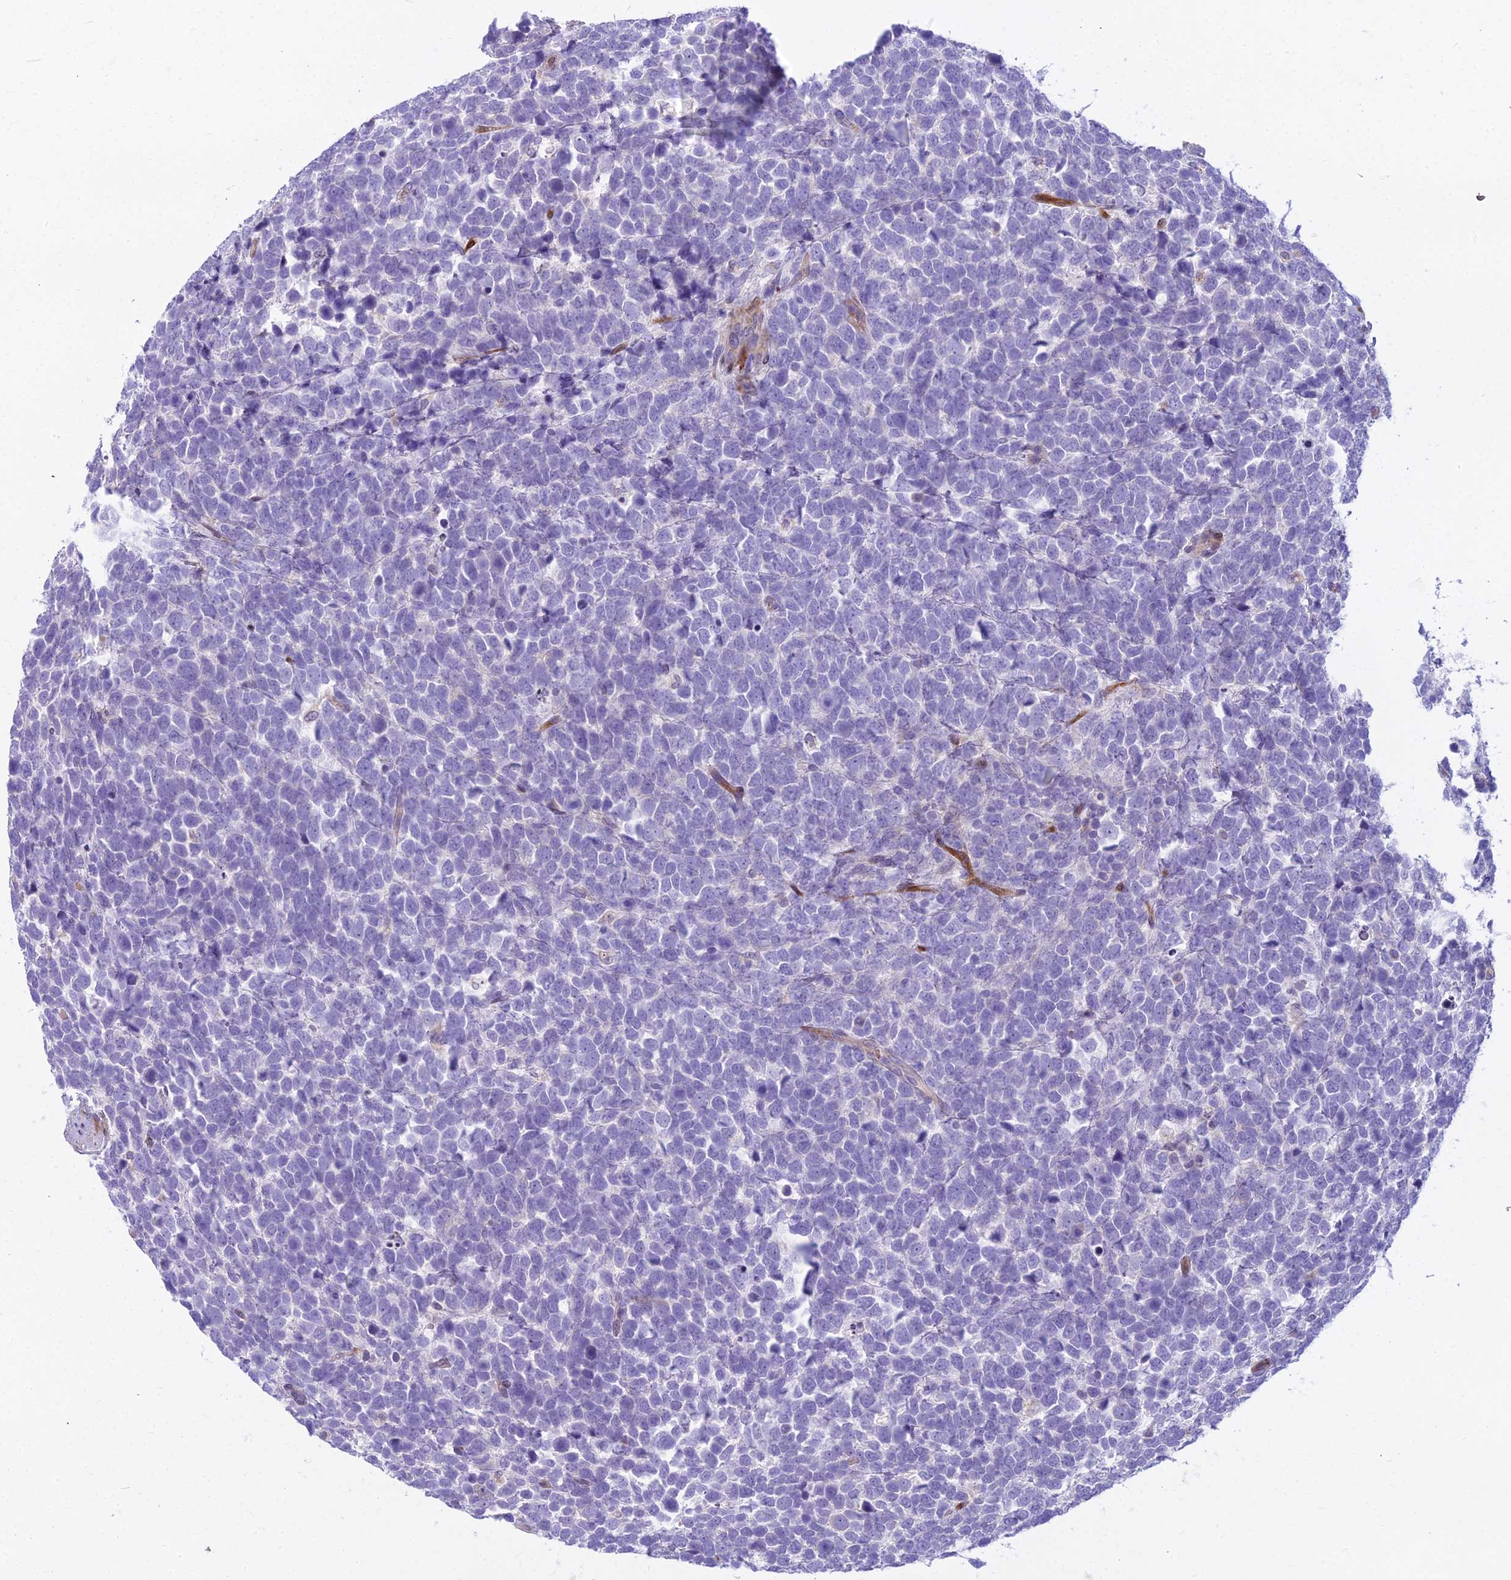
{"staining": {"intensity": "negative", "quantity": "none", "location": "none"}, "tissue": "urothelial cancer", "cell_type": "Tumor cells", "image_type": "cancer", "snomed": [{"axis": "morphology", "description": "Urothelial carcinoma, High grade"}, {"axis": "topography", "description": "Urinary bladder"}], "caption": "Immunohistochemical staining of human urothelial carcinoma (high-grade) reveals no significant positivity in tumor cells.", "gene": "PCDHB14", "patient": {"sex": "female", "age": 82}}